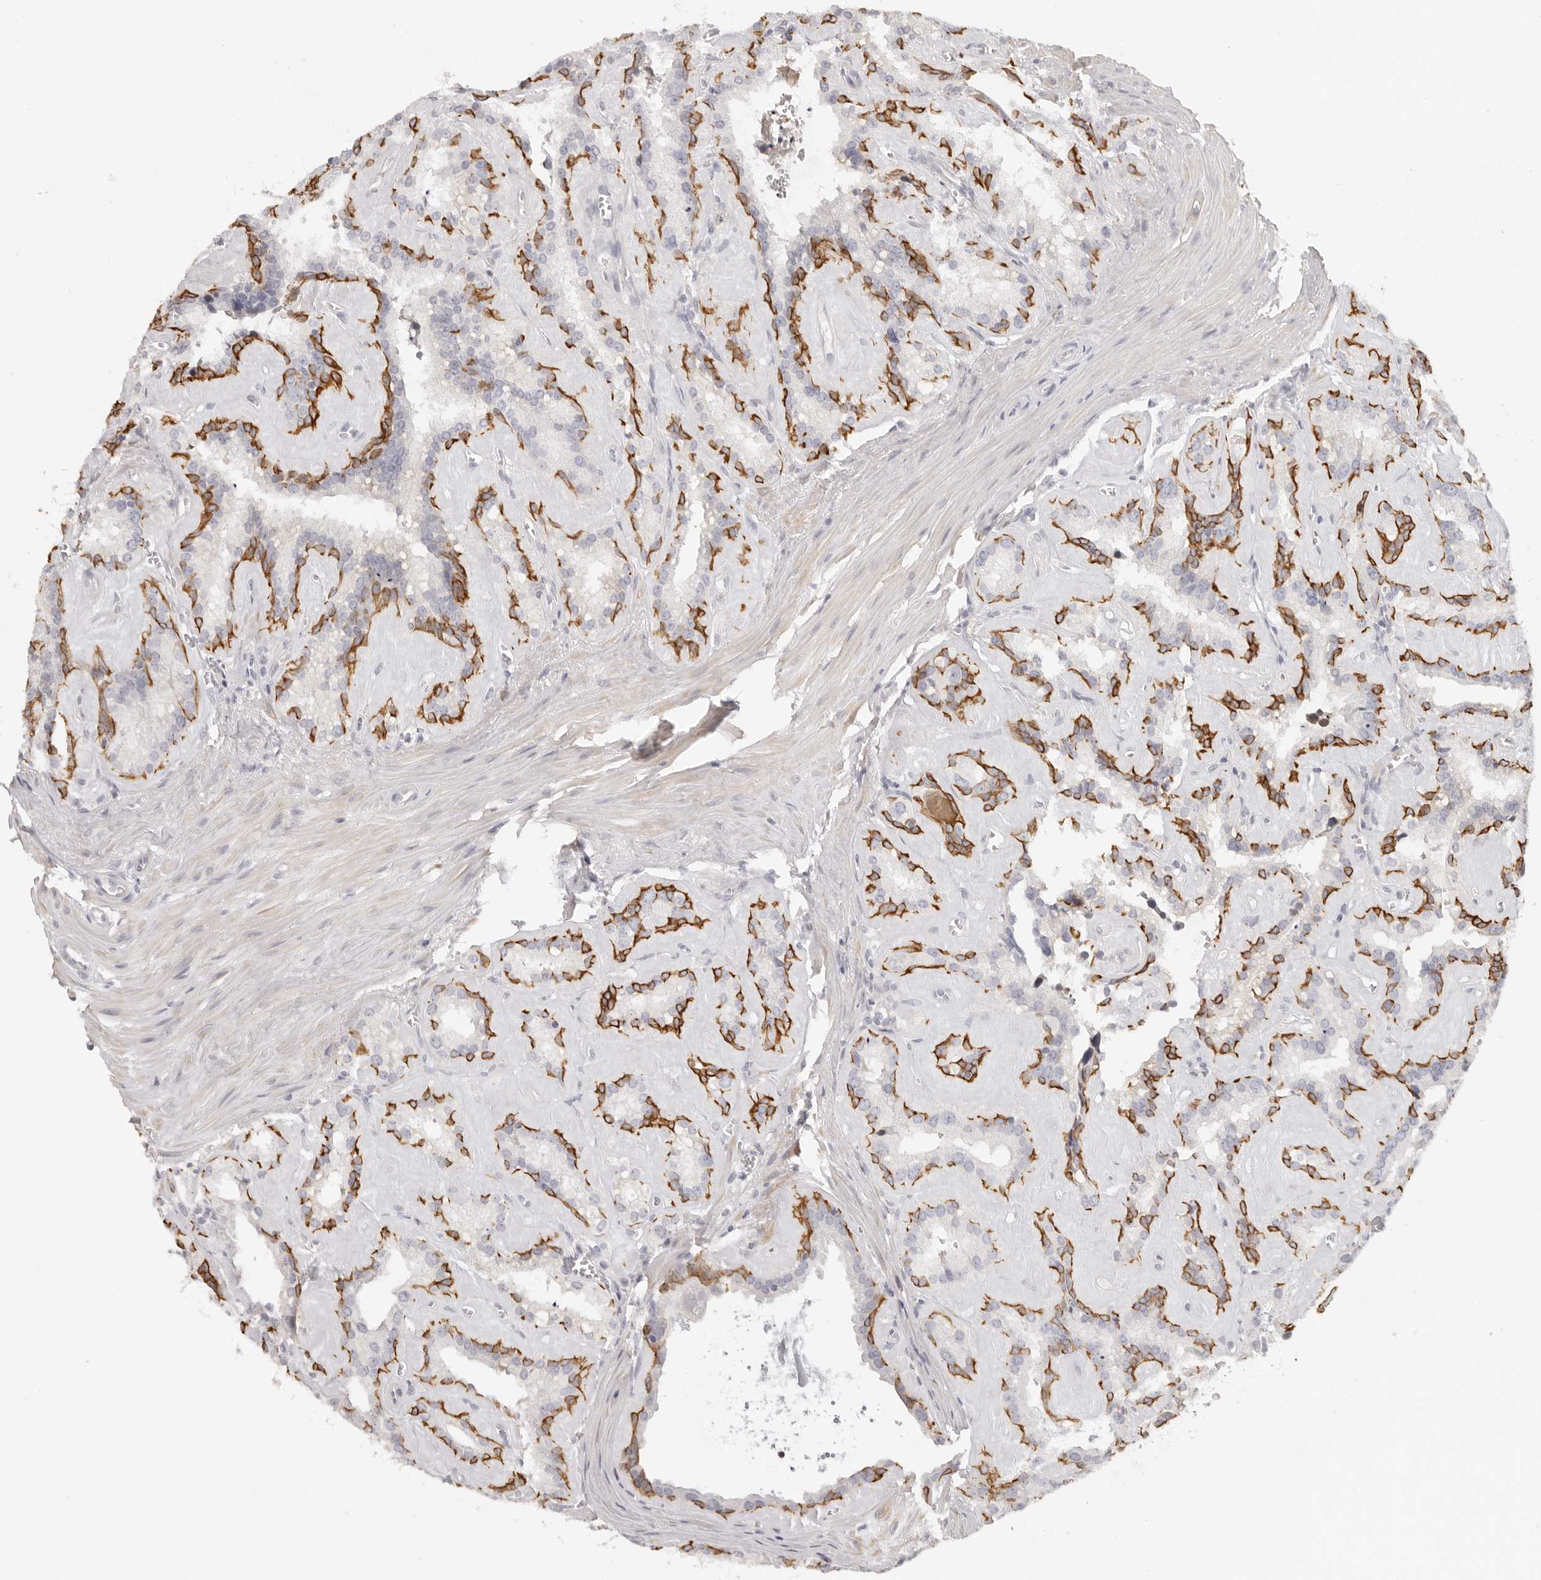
{"staining": {"intensity": "strong", "quantity": "<25%", "location": "cytoplasmic/membranous"}, "tissue": "seminal vesicle", "cell_type": "Glandular cells", "image_type": "normal", "snomed": [{"axis": "morphology", "description": "Normal tissue, NOS"}, {"axis": "topography", "description": "Prostate"}, {"axis": "topography", "description": "Seminal veicle"}], "caption": "The immunohistochemical stain labels strong cytoplasmic/membranous staining in glandular cells of unremarkable seminal vesicle. Using DAB (3,3'-diaminobenzidine) (brown) and hematoxylin (blue) stains, captured at high magnification using brightfield microscopy.", "gene": "RXFP1", "patient": {"sex": "male", "age": 59}}